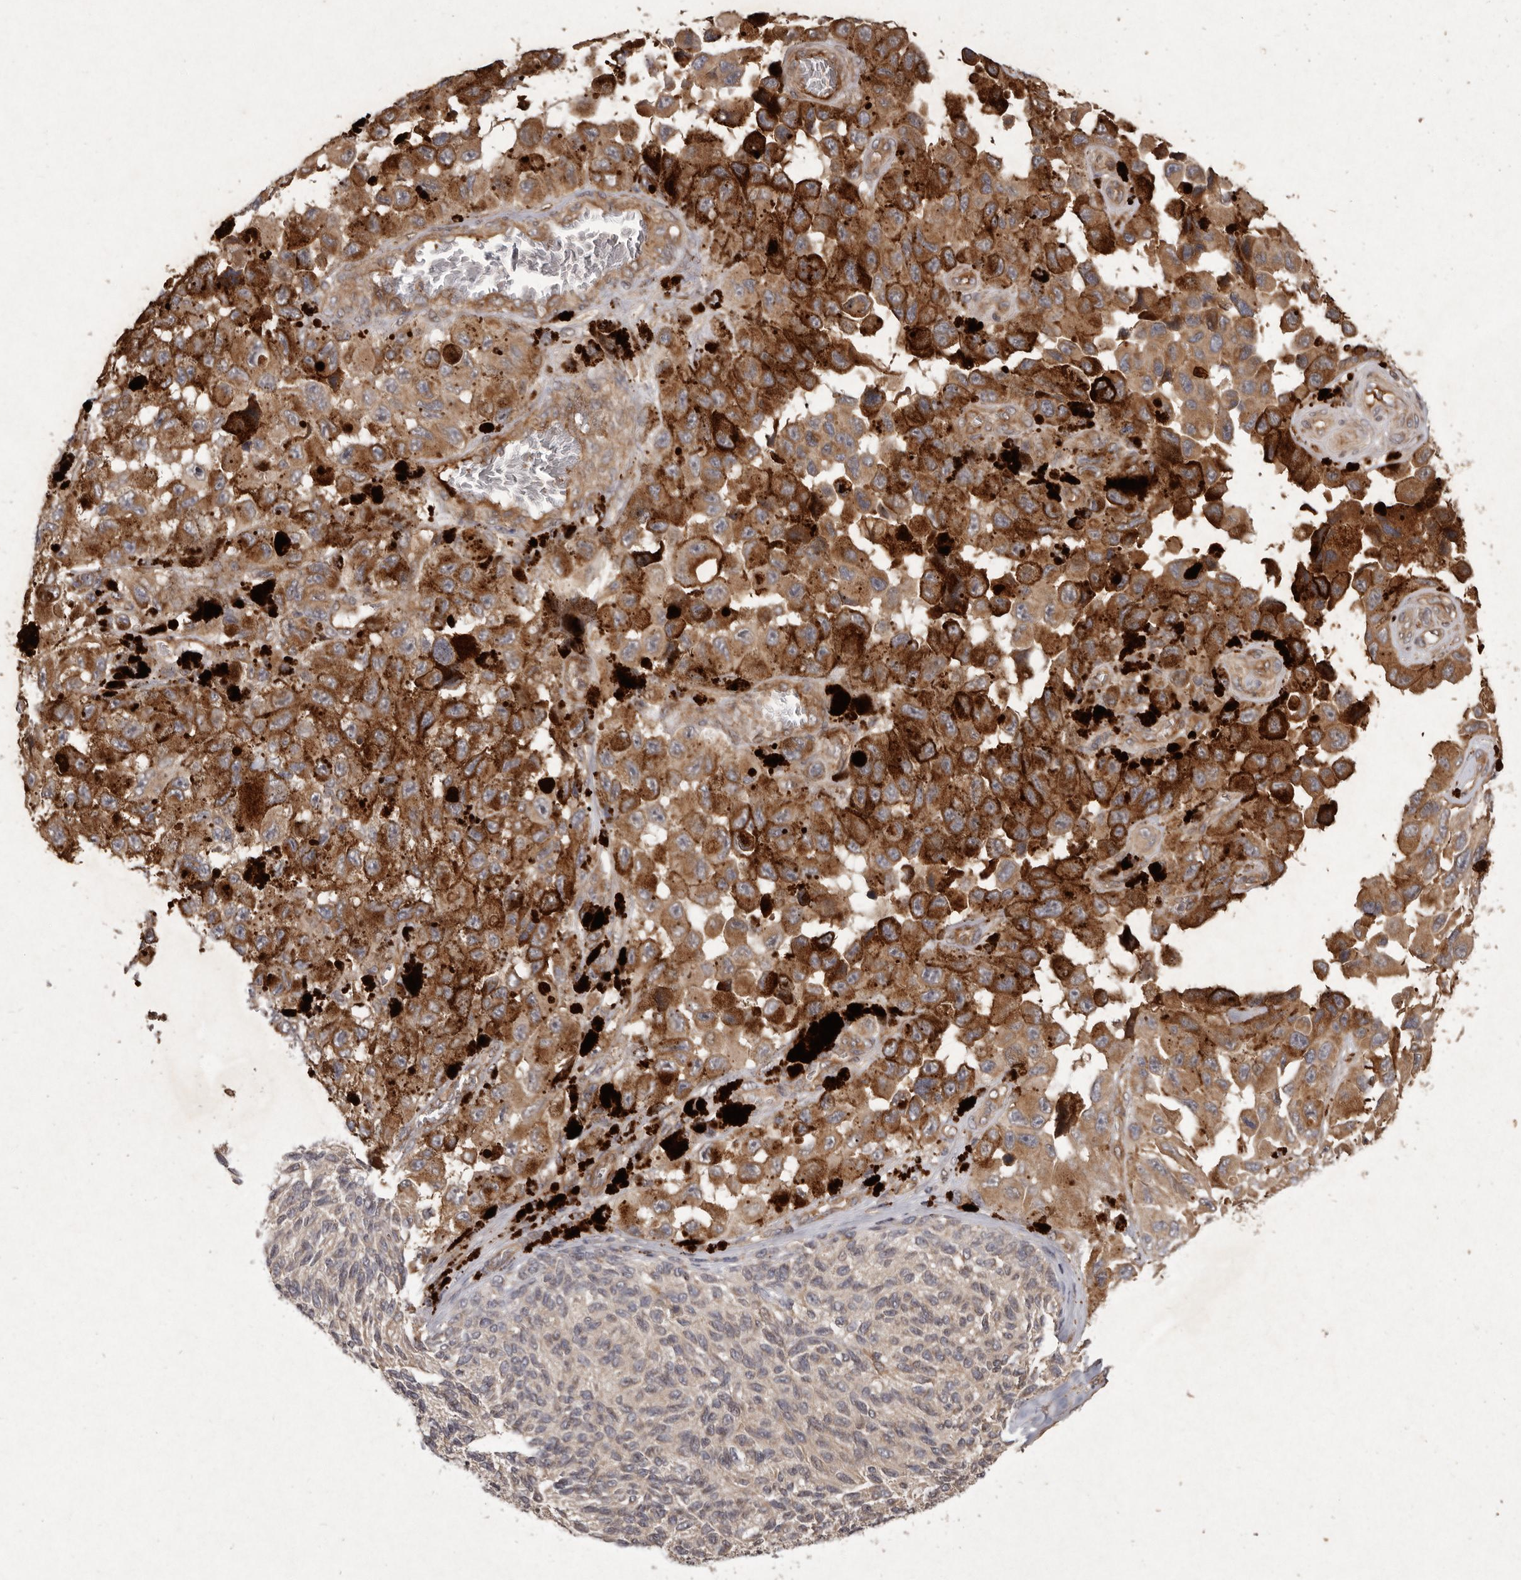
{"staining": {"intensity": "weak", "quantity": "25%-75%", "location": "cytoplasmic/membranous"}, "tissue": "melanoma", "cell_type": "Tumor cells", "image_type": "cancer", "snomed": [{"axis": "morphology", "description": "Malignant melanoma, NOS"}, {"axis": "topography", "description": "Skin"}], "caption": "Immunohistochemistry (DAB) staining of melanoma shows weak cytoplasmic/membranous protein positivity in approximately 25%-75% of tumor cells. The protein of interest is stained brown, and the nuclei are stained in blue (DAB (3,3'-diaminobenzidine) IHC with brightfield microscopy, high magnification).", "gene": "SEMA3A", "patient": {"sex": "female", "age": 73}}